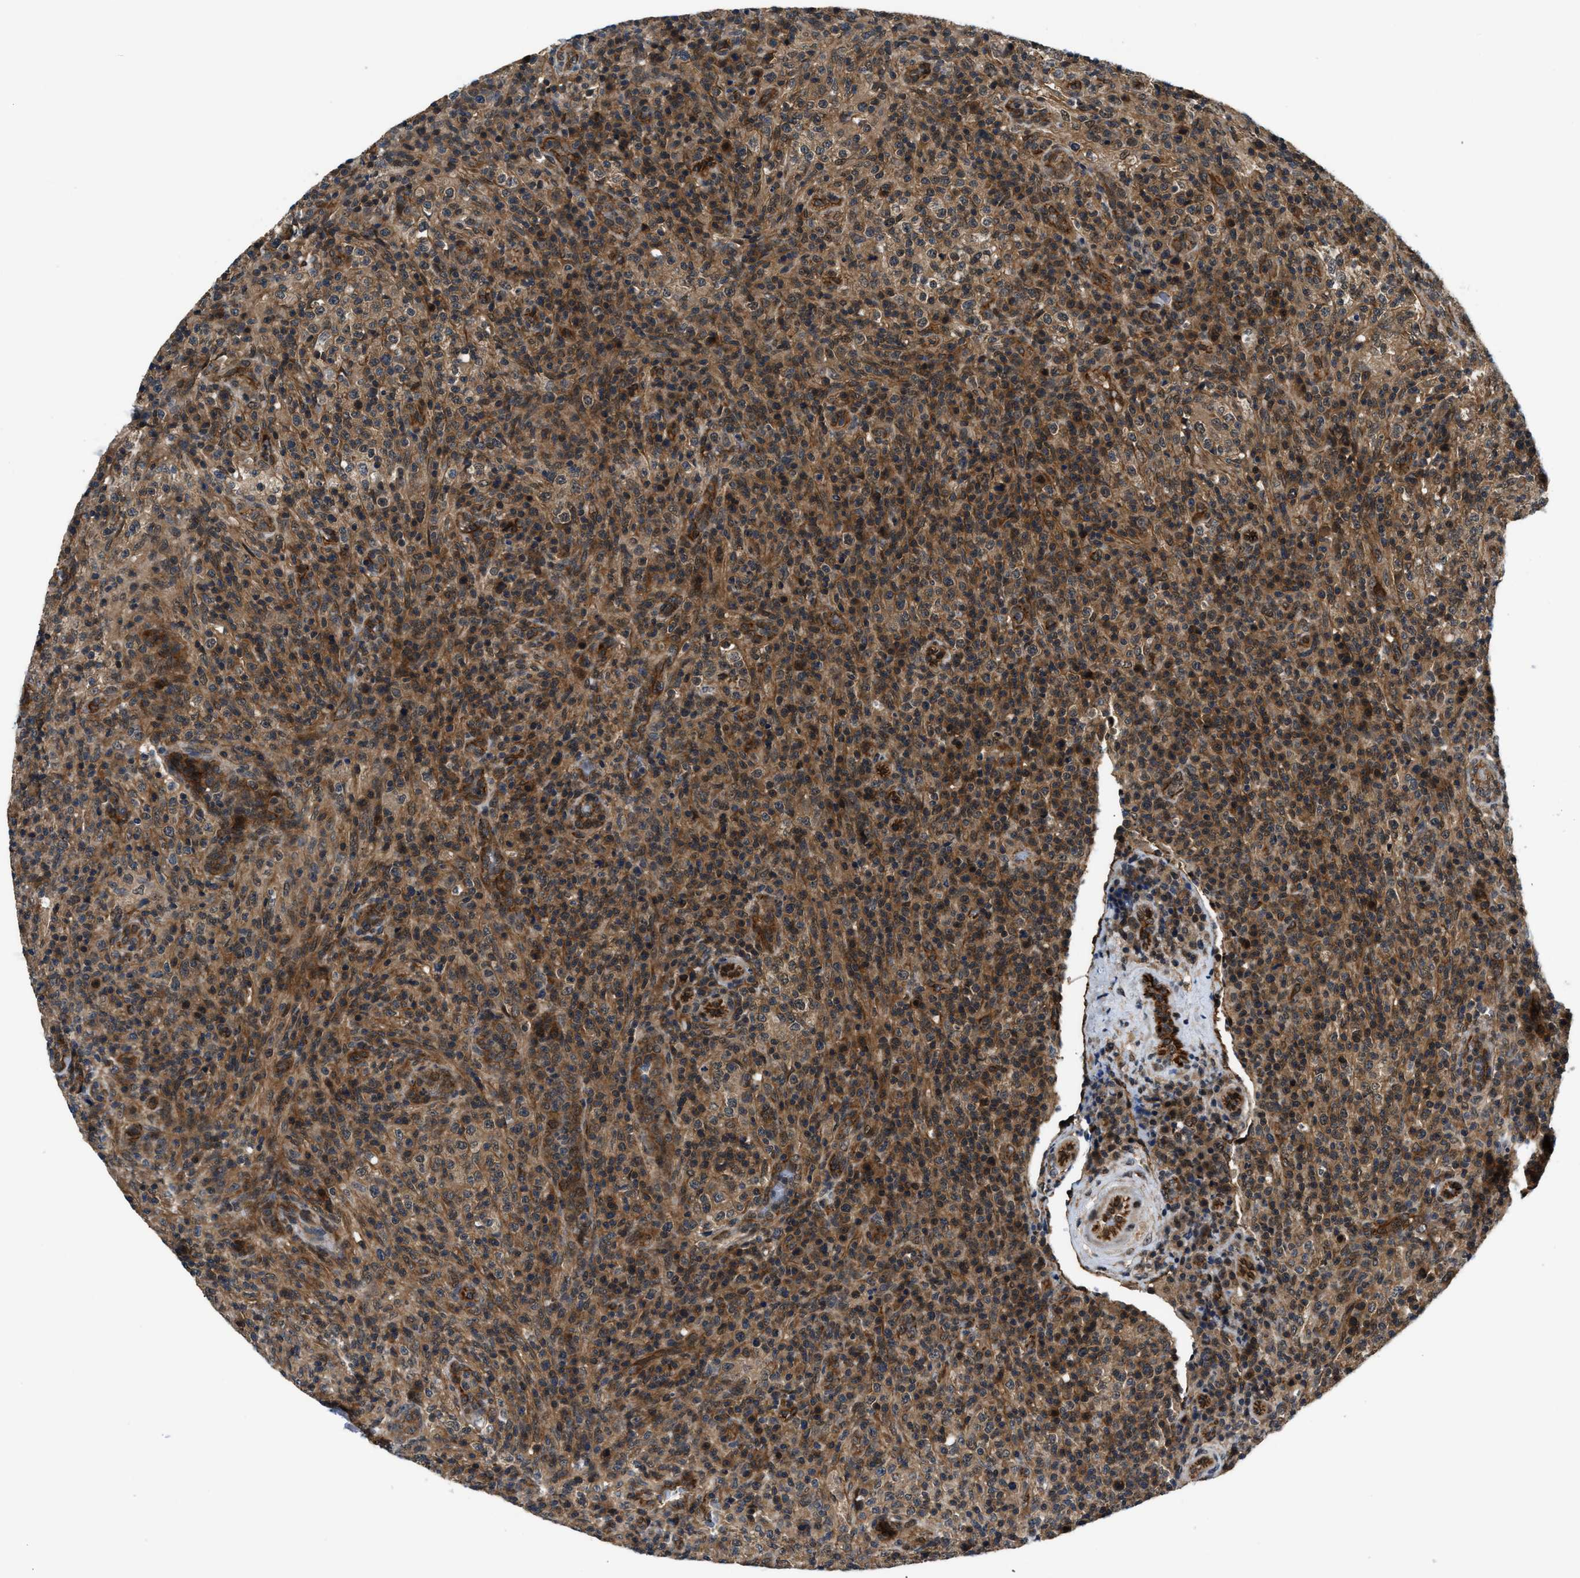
{"staining": {"intensity": "moderate", "quantity": ">75%", "location": "cytoplasmic/membranous"}, "tissue": "lymphoma", "cell_type": "Tumor cells", "image_type": "cancer", "snomed": [{"axis": "morphology", "description": "Malignant lymphoma, non-Hodgkin's type, High grade"}, {"axis": "topography", "description": "Lymph node"}], "caption": "Immunohistochemical staining of high-grade malignant lymphoma, non-Hodgkin's type demonstrates medium levels of moderate cytoplasmic/membranous positivity in about >75% of tumor cells. Nuclei are stained in blue.", "gene": "COPS2", "patient": {"sex": "female", "age": 76}}